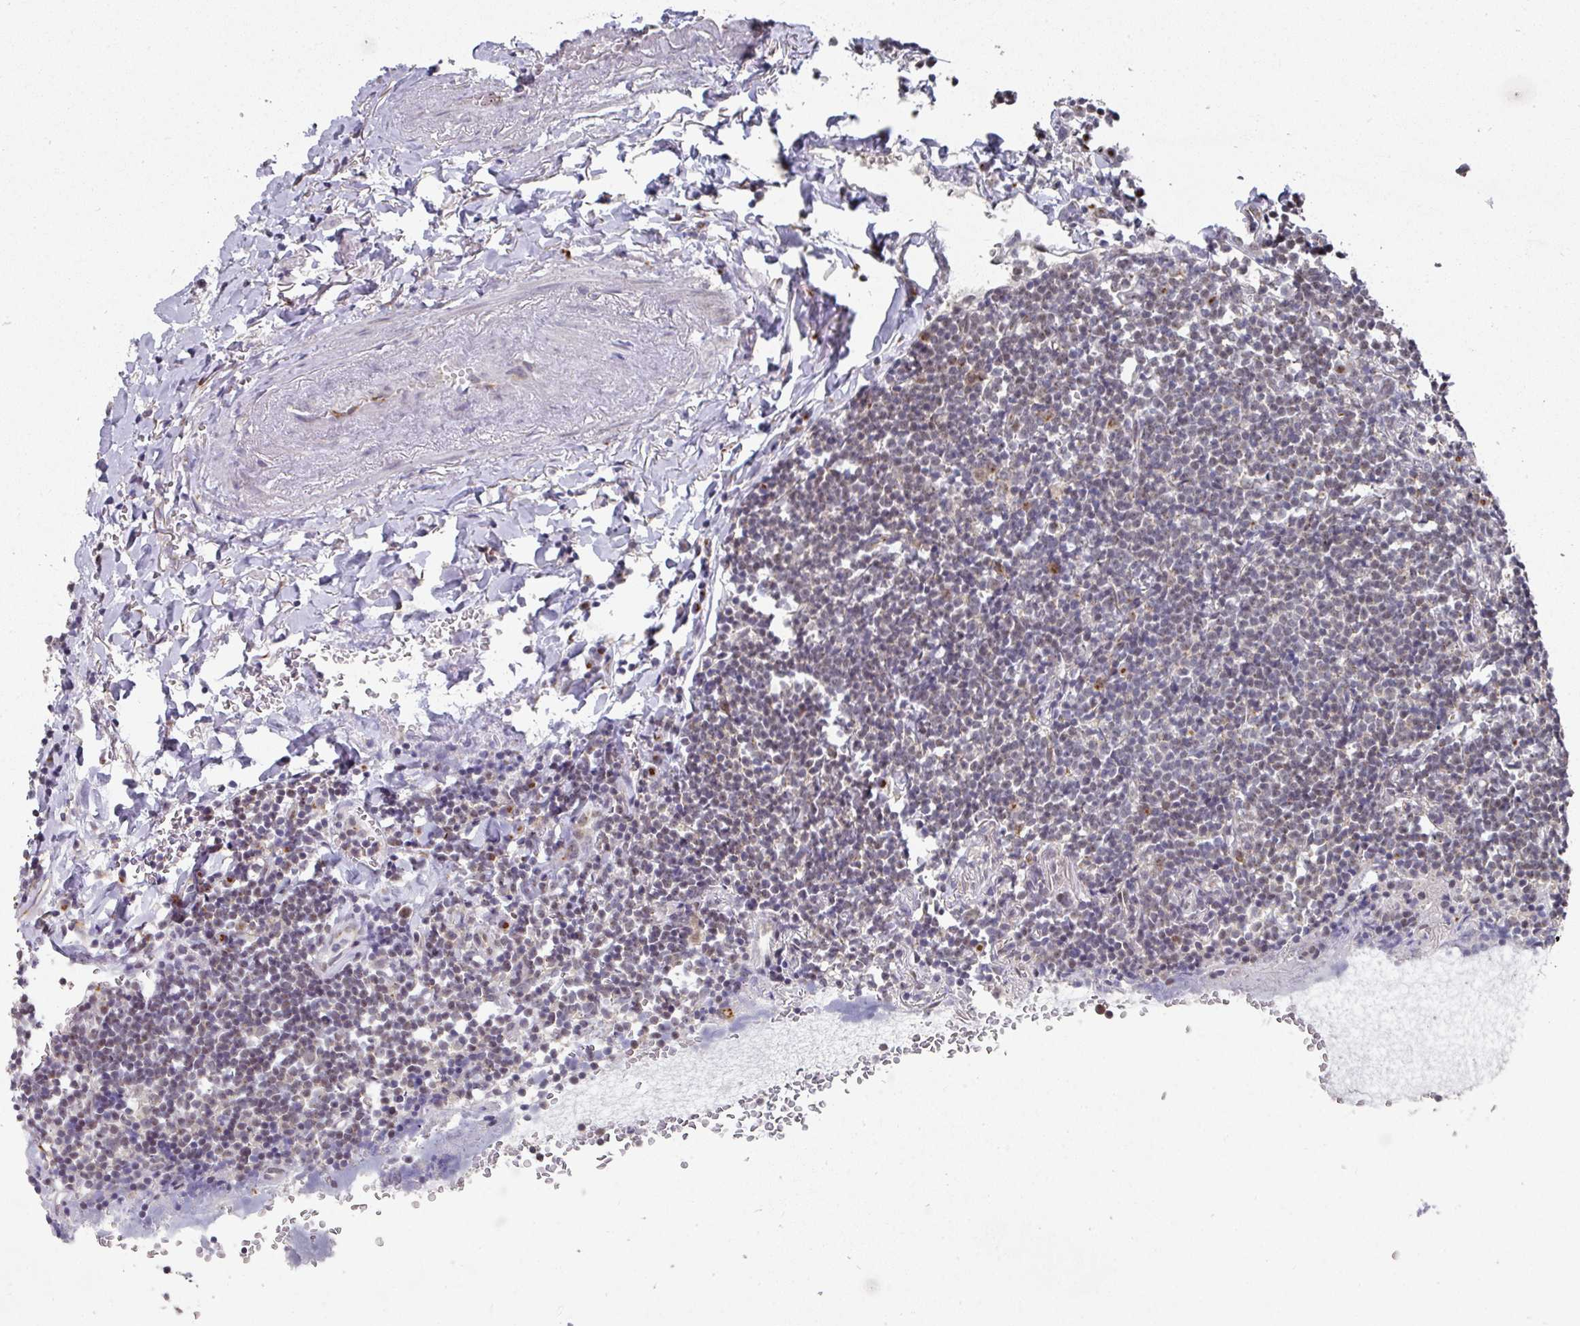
{"staining": {"intensity": "negative", "quantity": "none", "location": "none"}, "tissue": "lymphoma", "cell_type": "Tumor cells", "image_type": "cancer", "snomed": [{"axis": "morphology", "description": "Malignant lymphoma, non-Hodgkin's type, Low grade"}, {"axis": "topography", "description": "Lung"}], "caption": "The IHC histopathology image has no significant positivity in tumor cells of lymphoma tissue.", "gene": "C18orf25", "patient": {"sex": "female", "age": 71}}